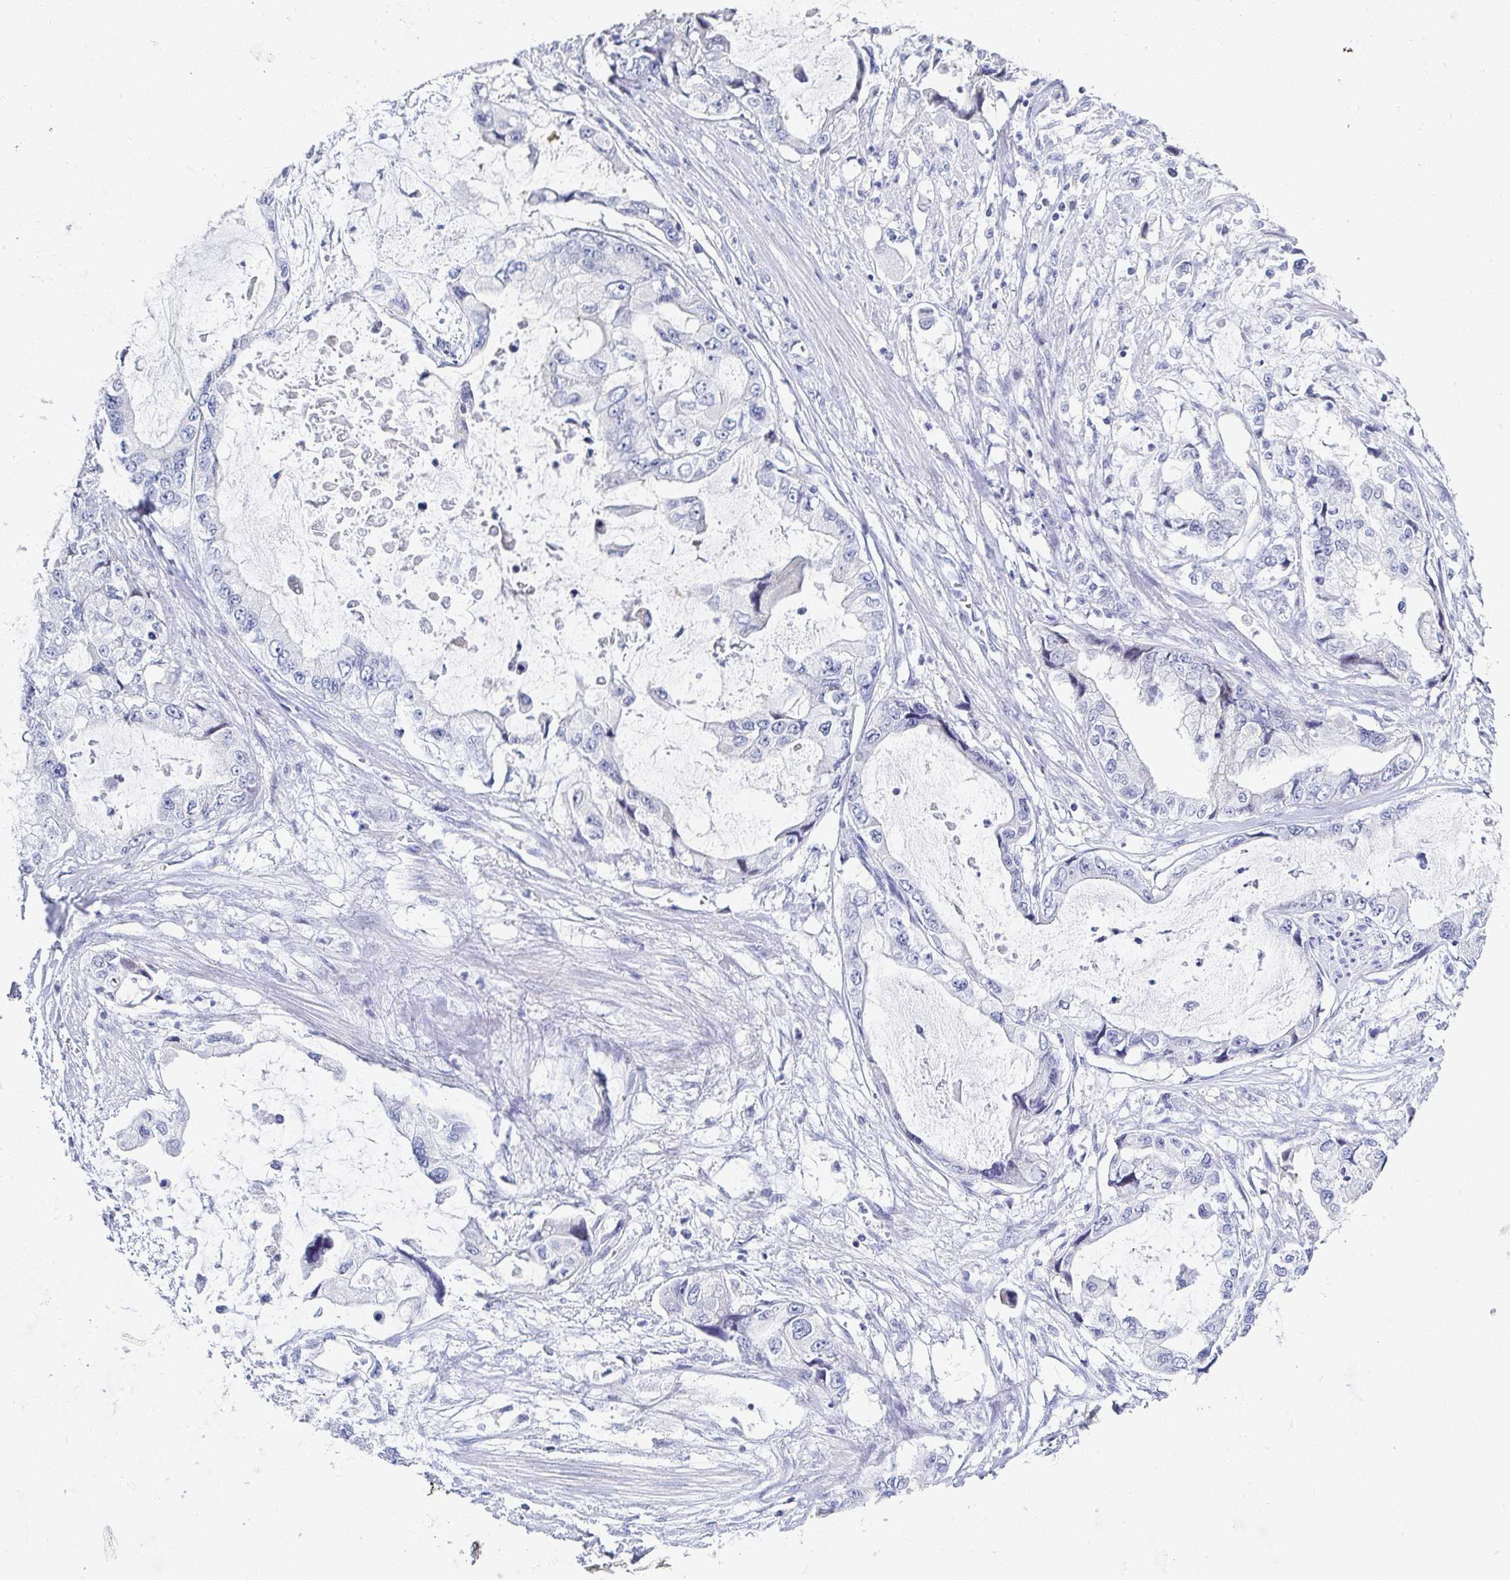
{"staining": {"intensity": "negative", "quantity": "none", "location": "none"}, "tissue": "stomach cancer", "cell_type": "Tumor cells", "image_type": "cancer", "snomed": [{"axis": "morphology", "description": "Adenocarcinoma, NOS"}, {"axis": "topography", "description": "Pancreas"}, {"axis": "topography", "description": "Stomach, upper"}, {"axis": "topography", "description": "Stomach"}], "caption": "Tumor cells are negative for protein expression in human adenocarcinoma (stomach).", "gene": "OR10K1", "patient": {"sex": "male", "age": 77}}